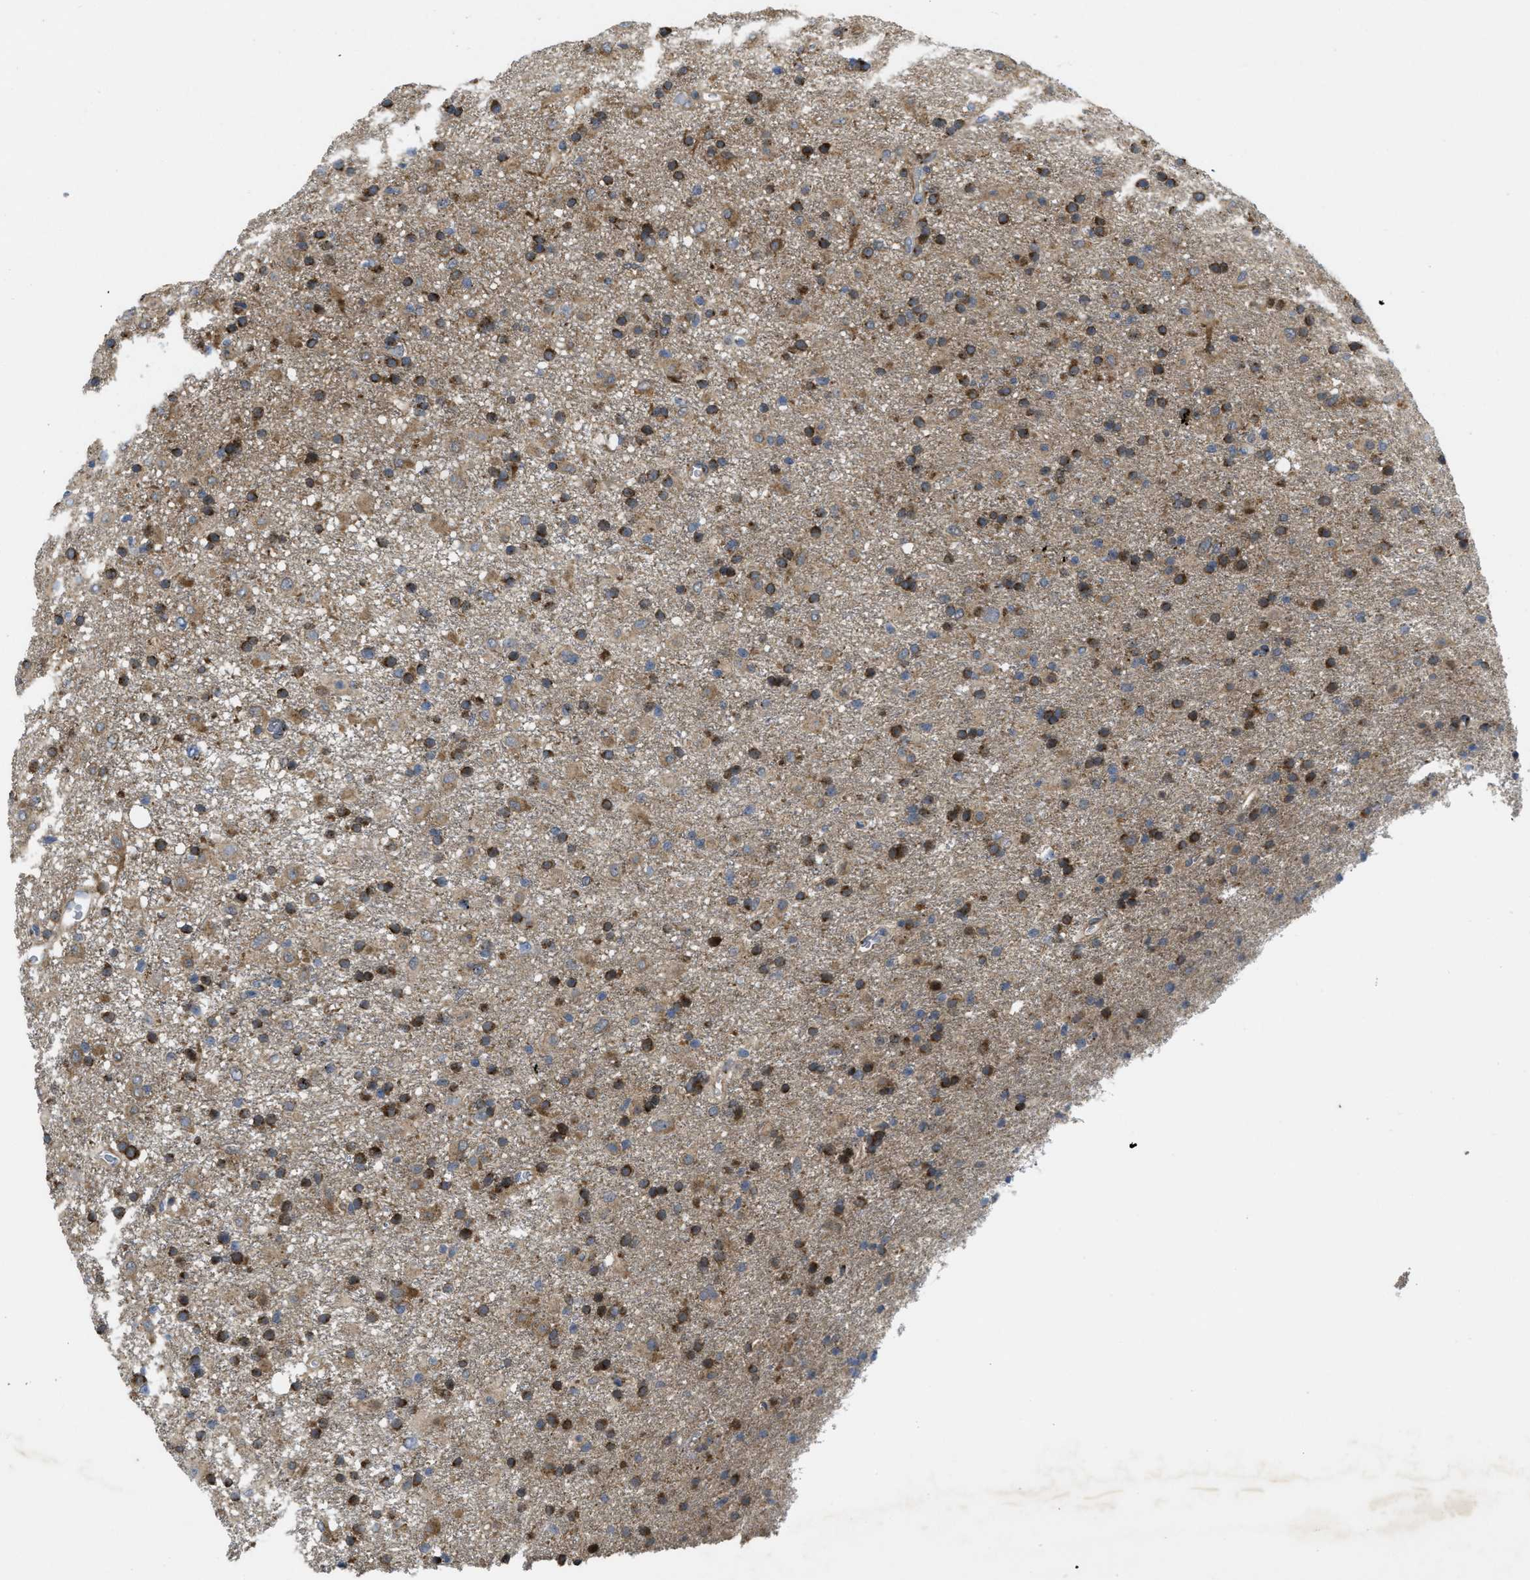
{"staining": {"intensity": "moderate", "quantity": ">75%", "location": "cytoplasmic/membranous"}, "tissue": "glioma", "cell_type": "Tumor cells", "image_type": "cancer", "snomed": [{"axis": "morphology", "description": "Glioma, malignant, Low grade"}, {"axis": "topography", "description": "Brain"}], "caption": "Glioma stained for a protein demonstrates moderate cytoplasmic/membranous positivity in tumor cells.", "gene": "ZNF70", "patient": {"sex": "male", "age": 65}}